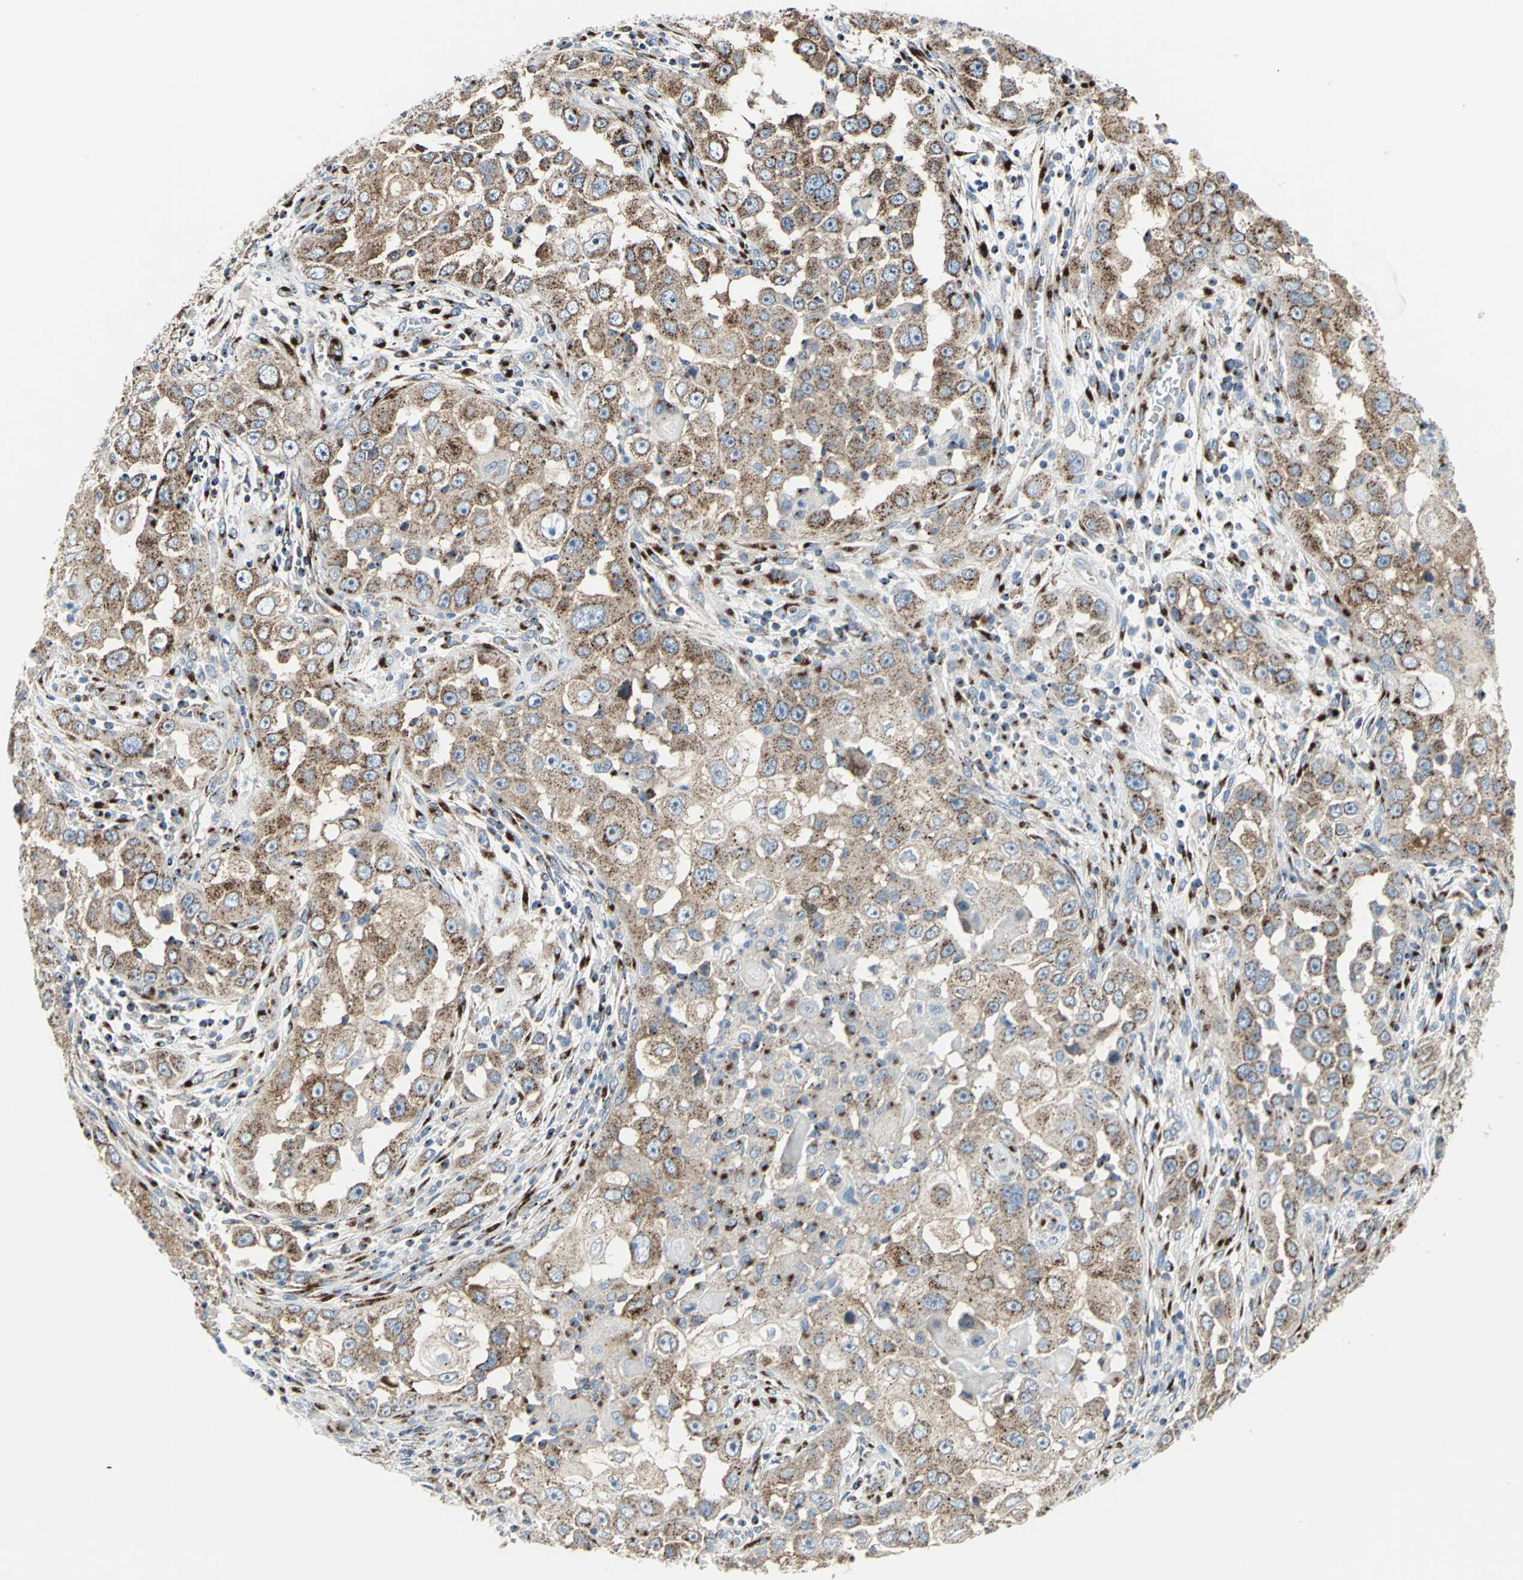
{"staining": {"intensity": "strong", "quantity": ">75%", "location": "cytoplasmic/membranous"}, "tissue": "head and neck cancer", "cell_type": "Tumor cells", "image_type": "cancer", "snomed": [{"axis": "morphology", "description": "Carcinoma, NOS"}, {"axis": "topography", "description": "Head-Neck"}], "caption": "Human head and neck cancer (carcinoma) stained with a protein marker shows strong staining in tumor cells.", "gene": "GPR3", "patient": {"sex": "male", "age": 87}}